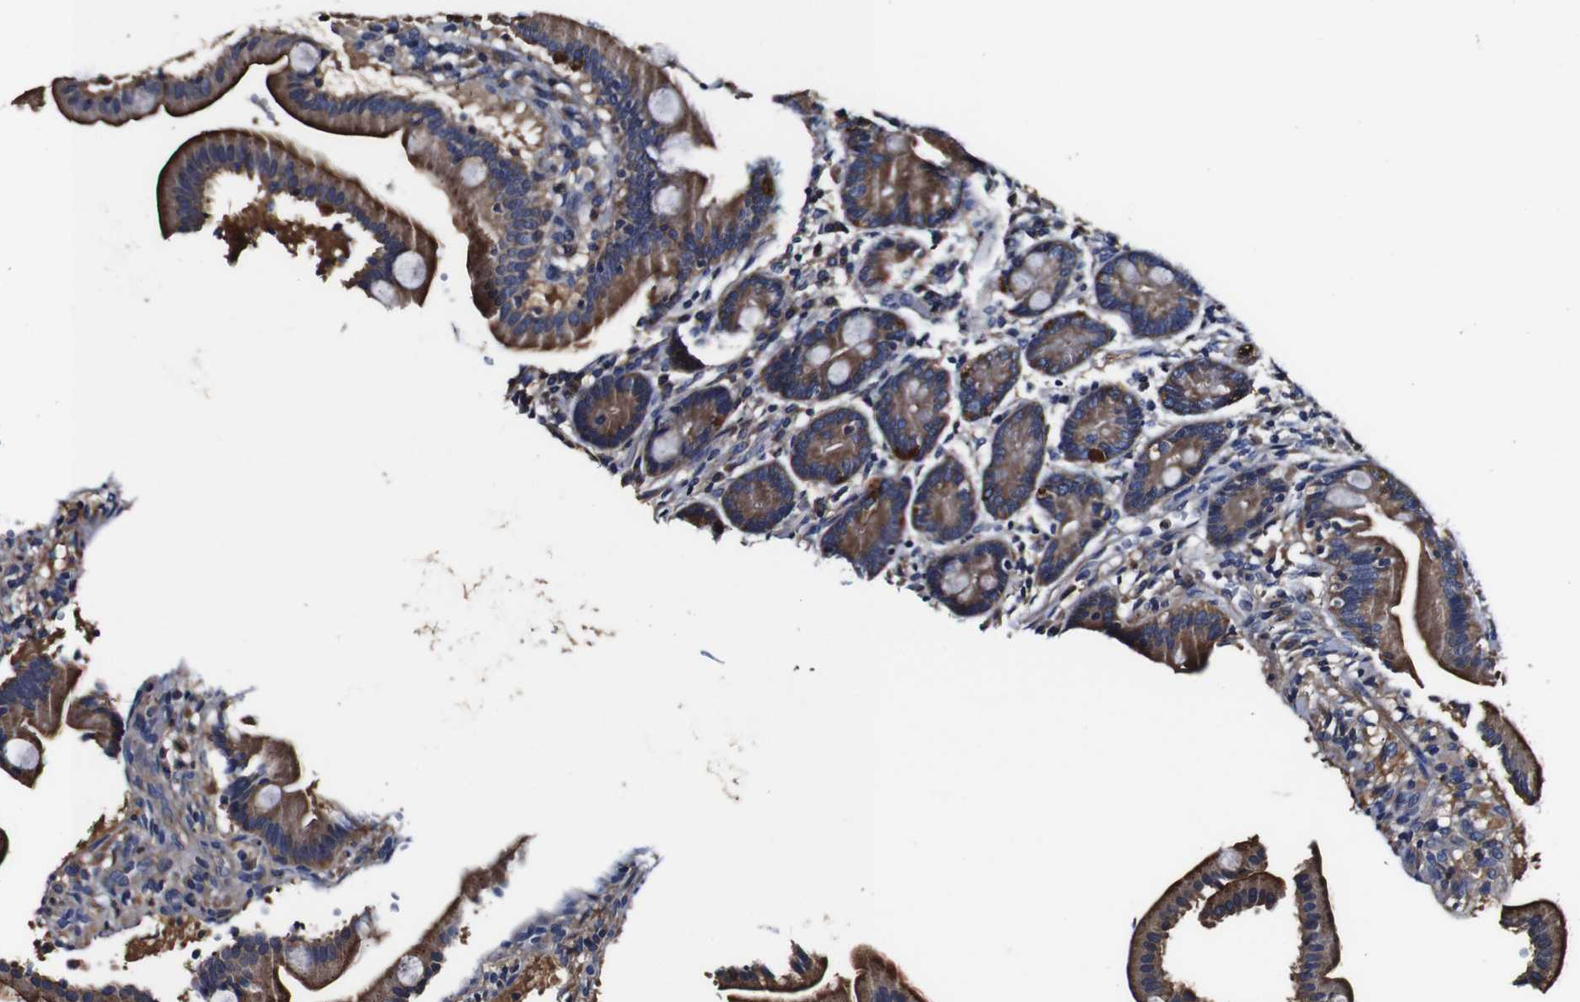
{"staining": {"intensity": "moderate", "quantity": ">75%", "location": "cytoplasmic/membranous"}, "tissue": "duodenum", "cell_type": "Glandular cells", "image_type": "normal", "snomed": [{"axis": "morphology", "description": "Normal tissue, NOS"}, {"axis": "topography", "description": "Duodenum"}], "caption": "Protein staining reveals moderate cytoplasmic/membranous positivity in approximately >75% of glandular cells in normal duodenum. The protein is shown in brown color, while the nuclei are stained blue.", "gene": "PDCD6IP", "patient": {"sex": "male", "age": 54}}